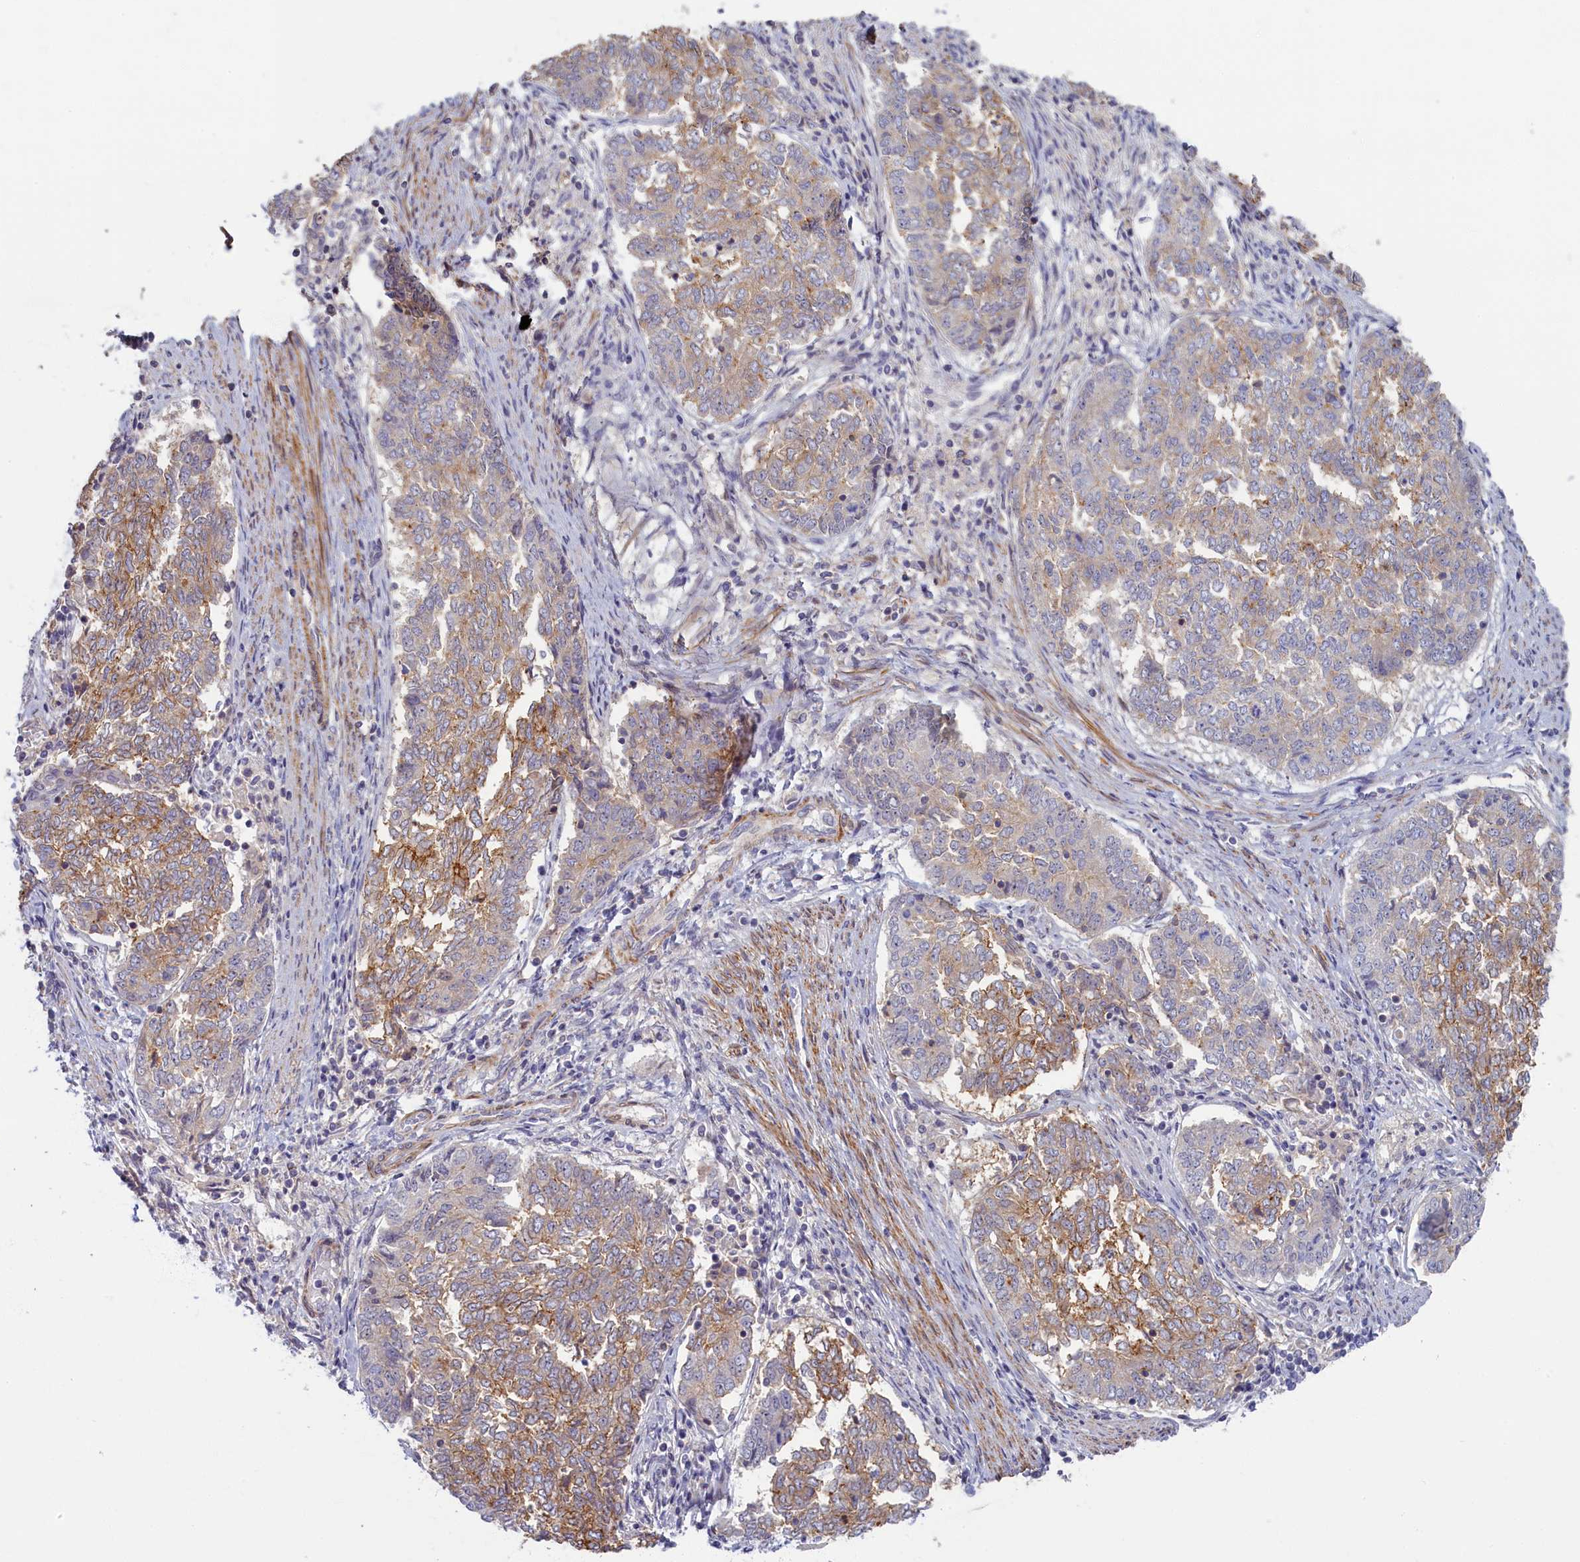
{"staining": {"intensity": "weak", "quantity": "25%-75%", "location": "cytoplasmic/membranous"}, "tissue": "endometrial cancer", "cell_type": "Tumor cells", "image_type": "cancer", "snomed": [{"axis": "morphology", "description": "Adenocarcinoma, NOS"}, {"axis": "topography", "description": "Endometrium"}], "caption": "The micrograph displays a brown stain indicating the presence of a protein in the cytoplasmic/membranous of tumor cells in adenocarcinoma (endometrial).", "gene": "TRPM4", "patient": {"sex": "female", "age": 80}}